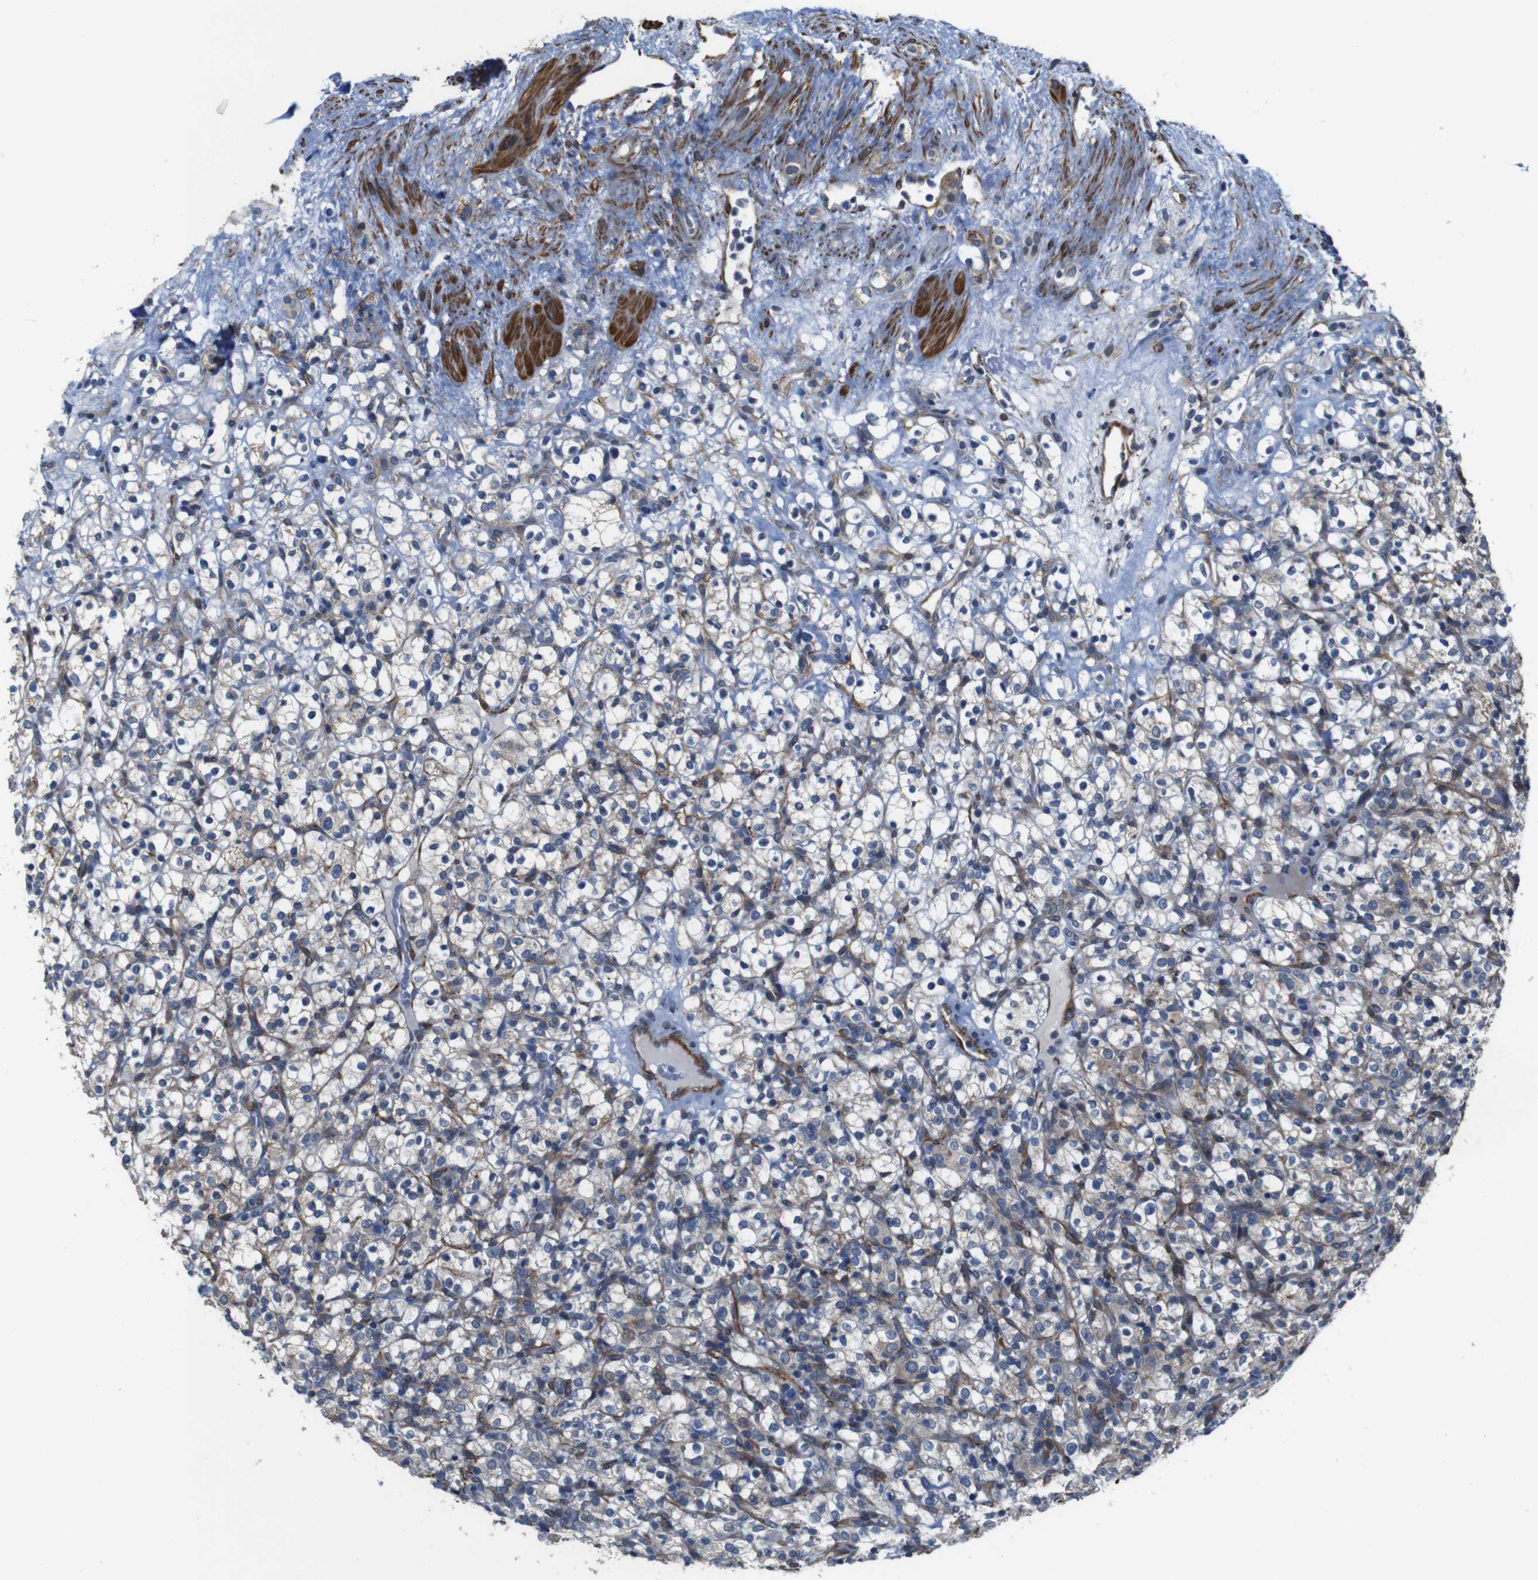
{"staining": {"intensity": "weak", "quantity": ">75%", "location": "cytoplasmic/membranous"}, "tissue": "renal cancer", "cell_type": "Tumor cells", "image_type": "cancer", "snomed": [{"axis": "morphology", "description": "Normal tissue, NOS"}, {"axis": "morphology", "description": "Adenocarcinoma, NOS"}, {"axis": "topography", "description": "Kidney"}], "caption": "Approximately >75% of tumor cells in renal cancer (adenocarcinoma) exhibit weak cytoplasmic/membranous protein positivity as visualized by brown immunohistochemical staining.", "gene": "GGT7", "patient": {"sex": "female", "age": 72}}